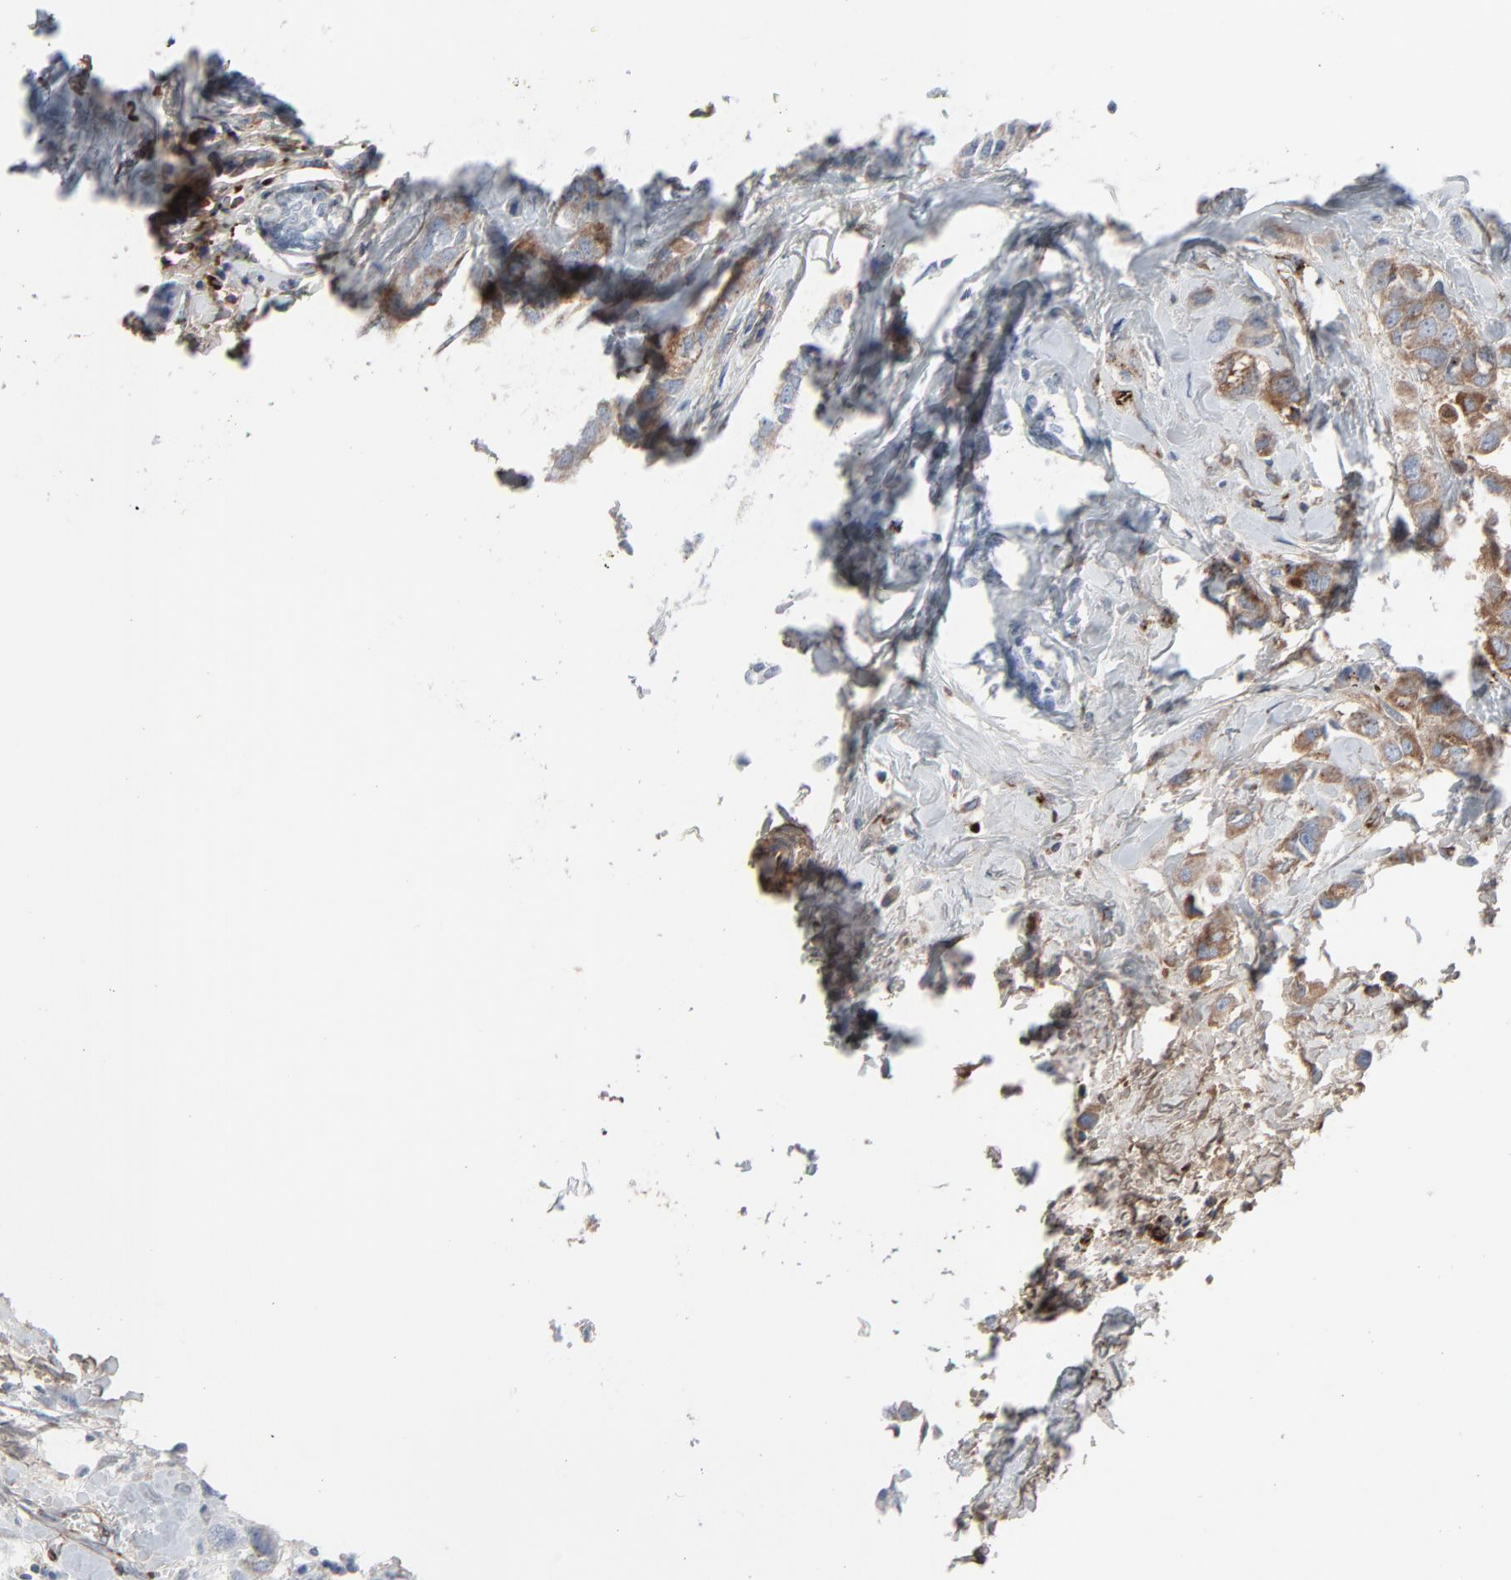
{"staining": {"intensity": "moderate", "quantity": ">75%", "location": "cytoplasmic/membranous"}, "tissue": "breast cancer", "cell_type": "Tumor cells", "image_type": "cancer", "snomed": [{"axis": "morphology", "description": "Normal tissue, NOS"}, {"axis": "morphology", "description": "Duct carcinoma"}, {"axis": "topography", "description": "Breast"}], "caption": "The photomicrograph demonstrates immunohistochemical staining of breast infiltrating ductal carcinoma. There is moderate cytoplasmic/membranous expression is seen in approximately >75% of tumor cells. (DAB (3,3'-diaminobenzidine) IHC with brightfield microscopy, high magnification).", "gene": "BGN", "patient": {"sex": "female", "age": 50}}